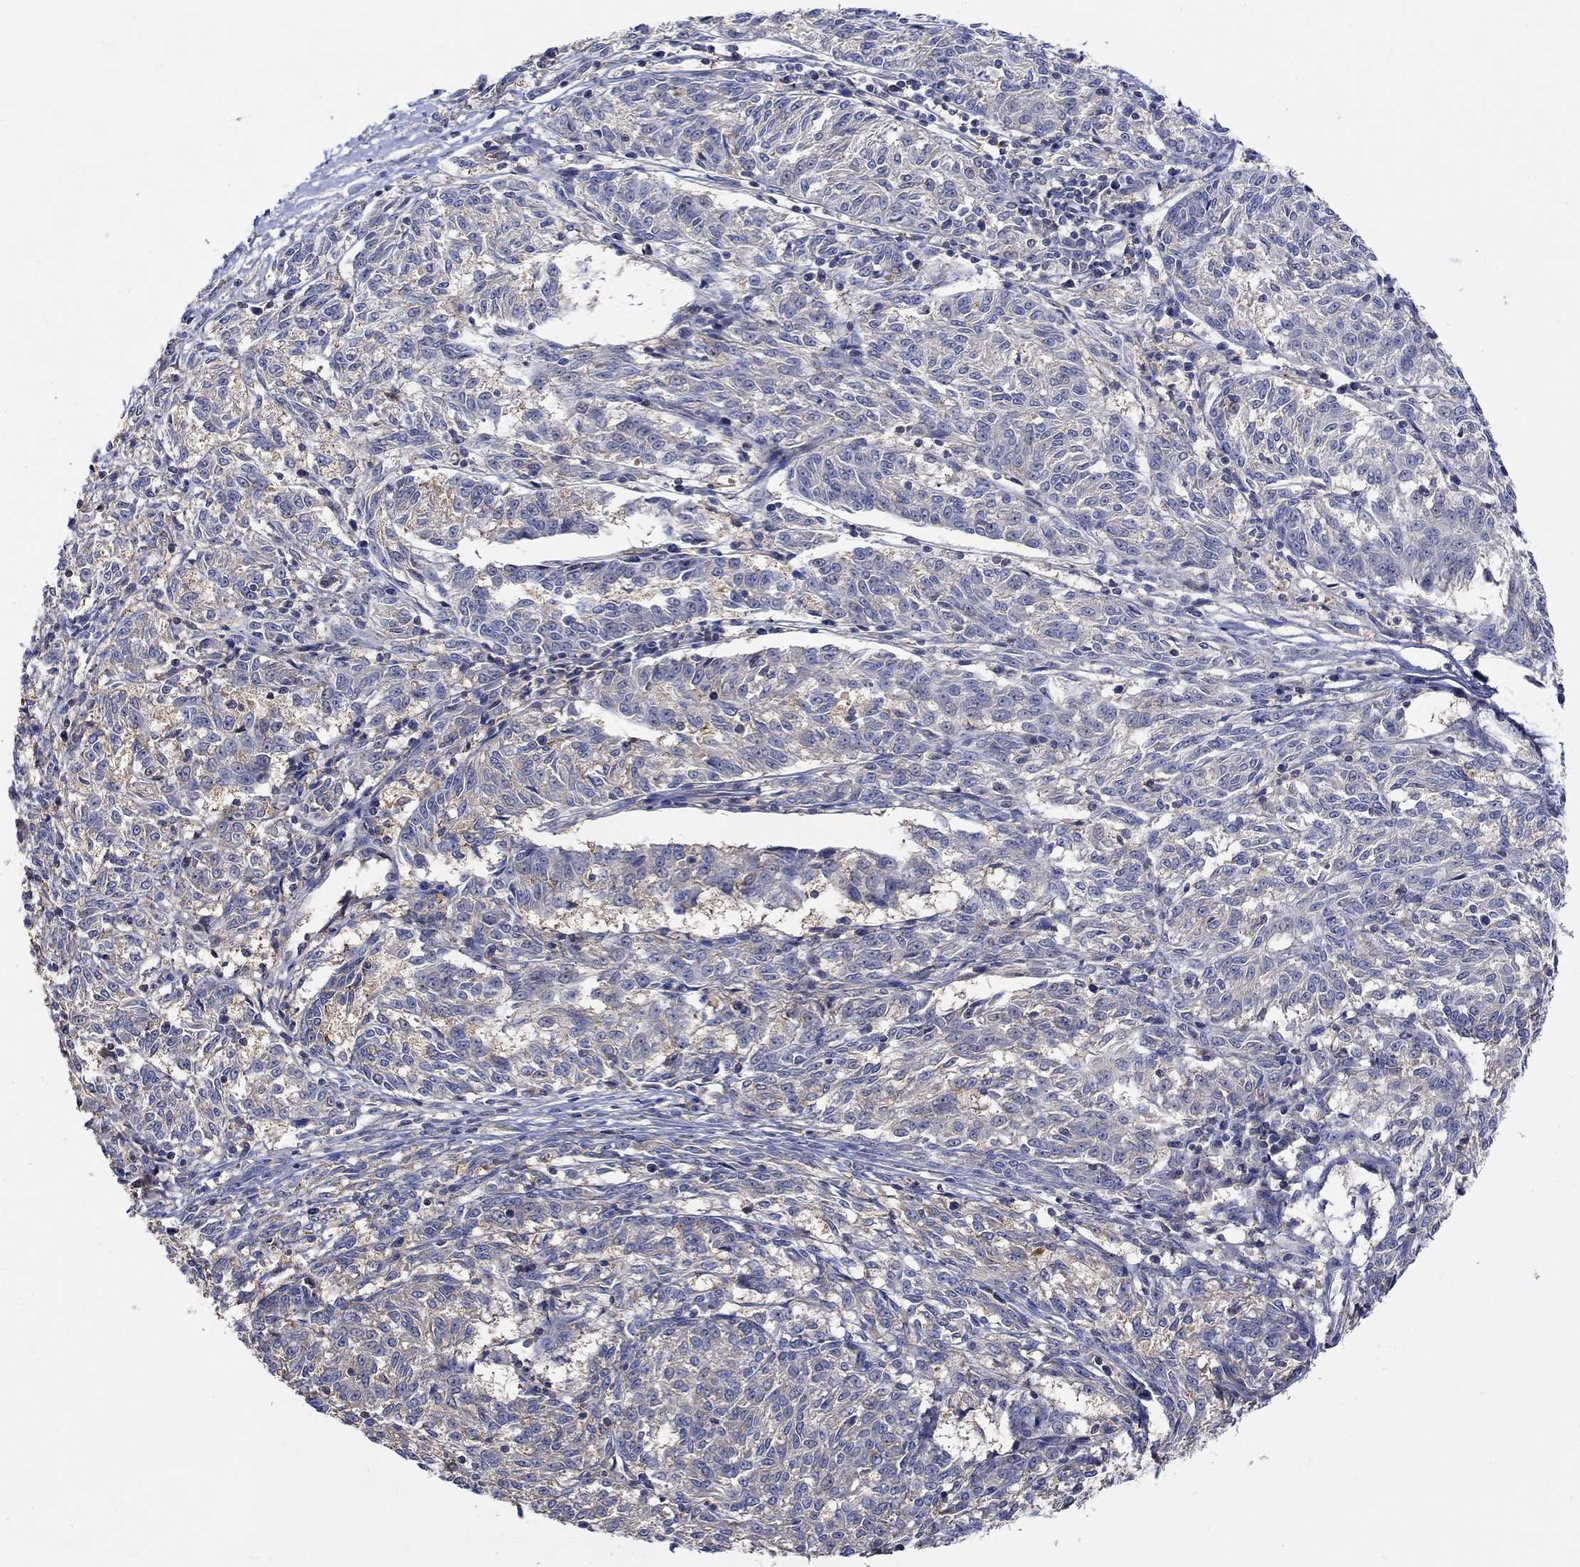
{"staining": {"intensity": "negative", "quantity": "none", "location": "none"}, "tissue": "melanoma", "cell_type": "Tumor cells", "image_type": "cancer", "snomed": [{"axis": "morphology", "description": "Malignant melanoma, NOS"}, {"axis": "topography", "description": "Skin"}], "caption": "An immunohistochemistry image of malignant melanoma is shown. There is no staining in tumor cells of malignant melanoma. (DAB immunohistochemistry, high magnification).", "gene": "TEKT3", "patient": {"sex": "female", "age": 72}}